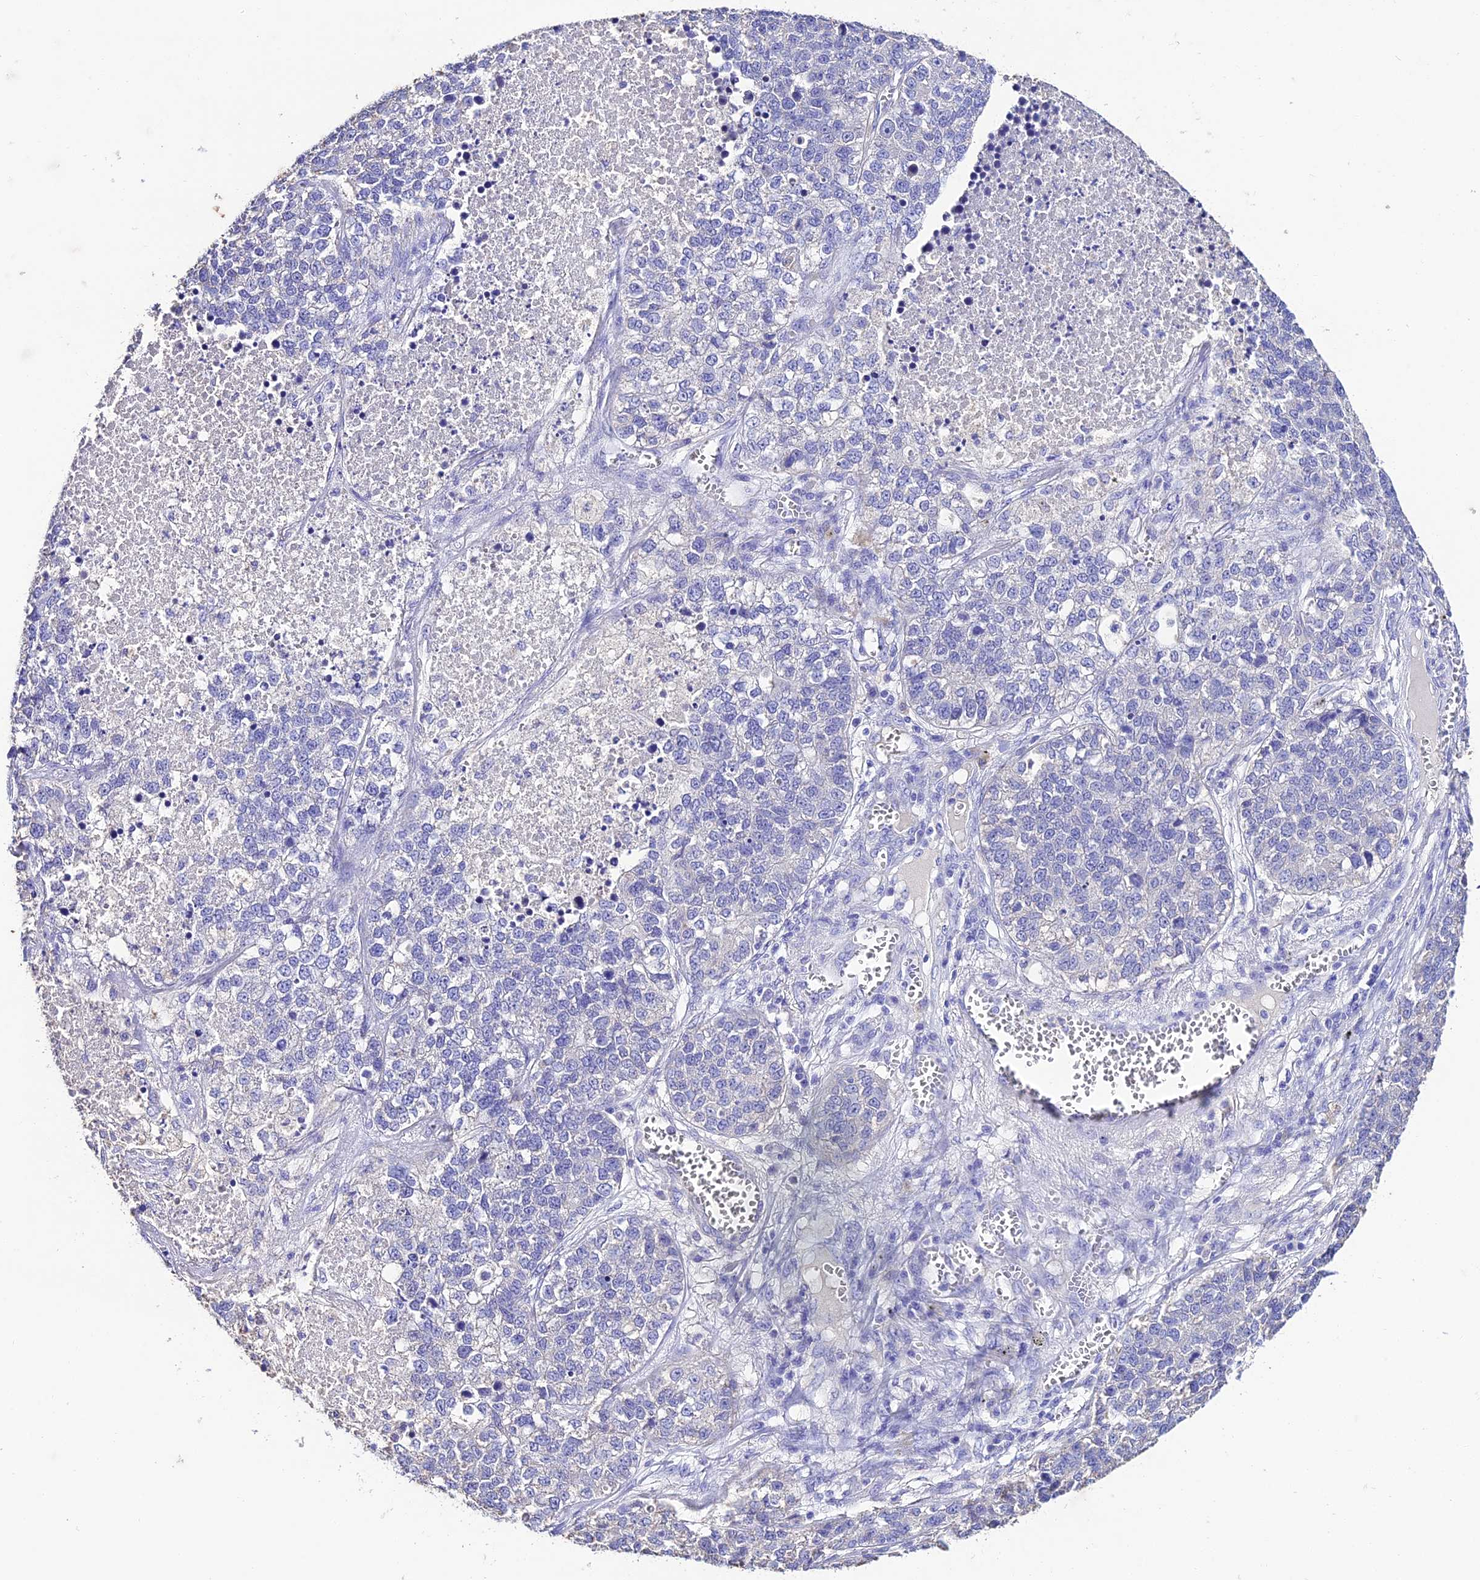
{"staining": {"intensity": "negative", "quantity": "none", "location": "none"}, "tissue": "lung cancer", "cell_type": "Tumor cells", "image_type": "cancer", "snomed": [{"axis": "morphology", "description": "Adenocarcinoma, NOS"}, {"axis": "topography", "description": "Lung"}], "caption": "This histopathology image is of lung adenocarcinoma stained with IHC to label a protein in brown with the nuclei are counter-stained blue. There is no positivity in tumor cells. (DAB (3,3'-diaminobenzidine) IHC, high magnification).", "gene": "NLRP6", "patient": {"sex": "male", "age": 49}}